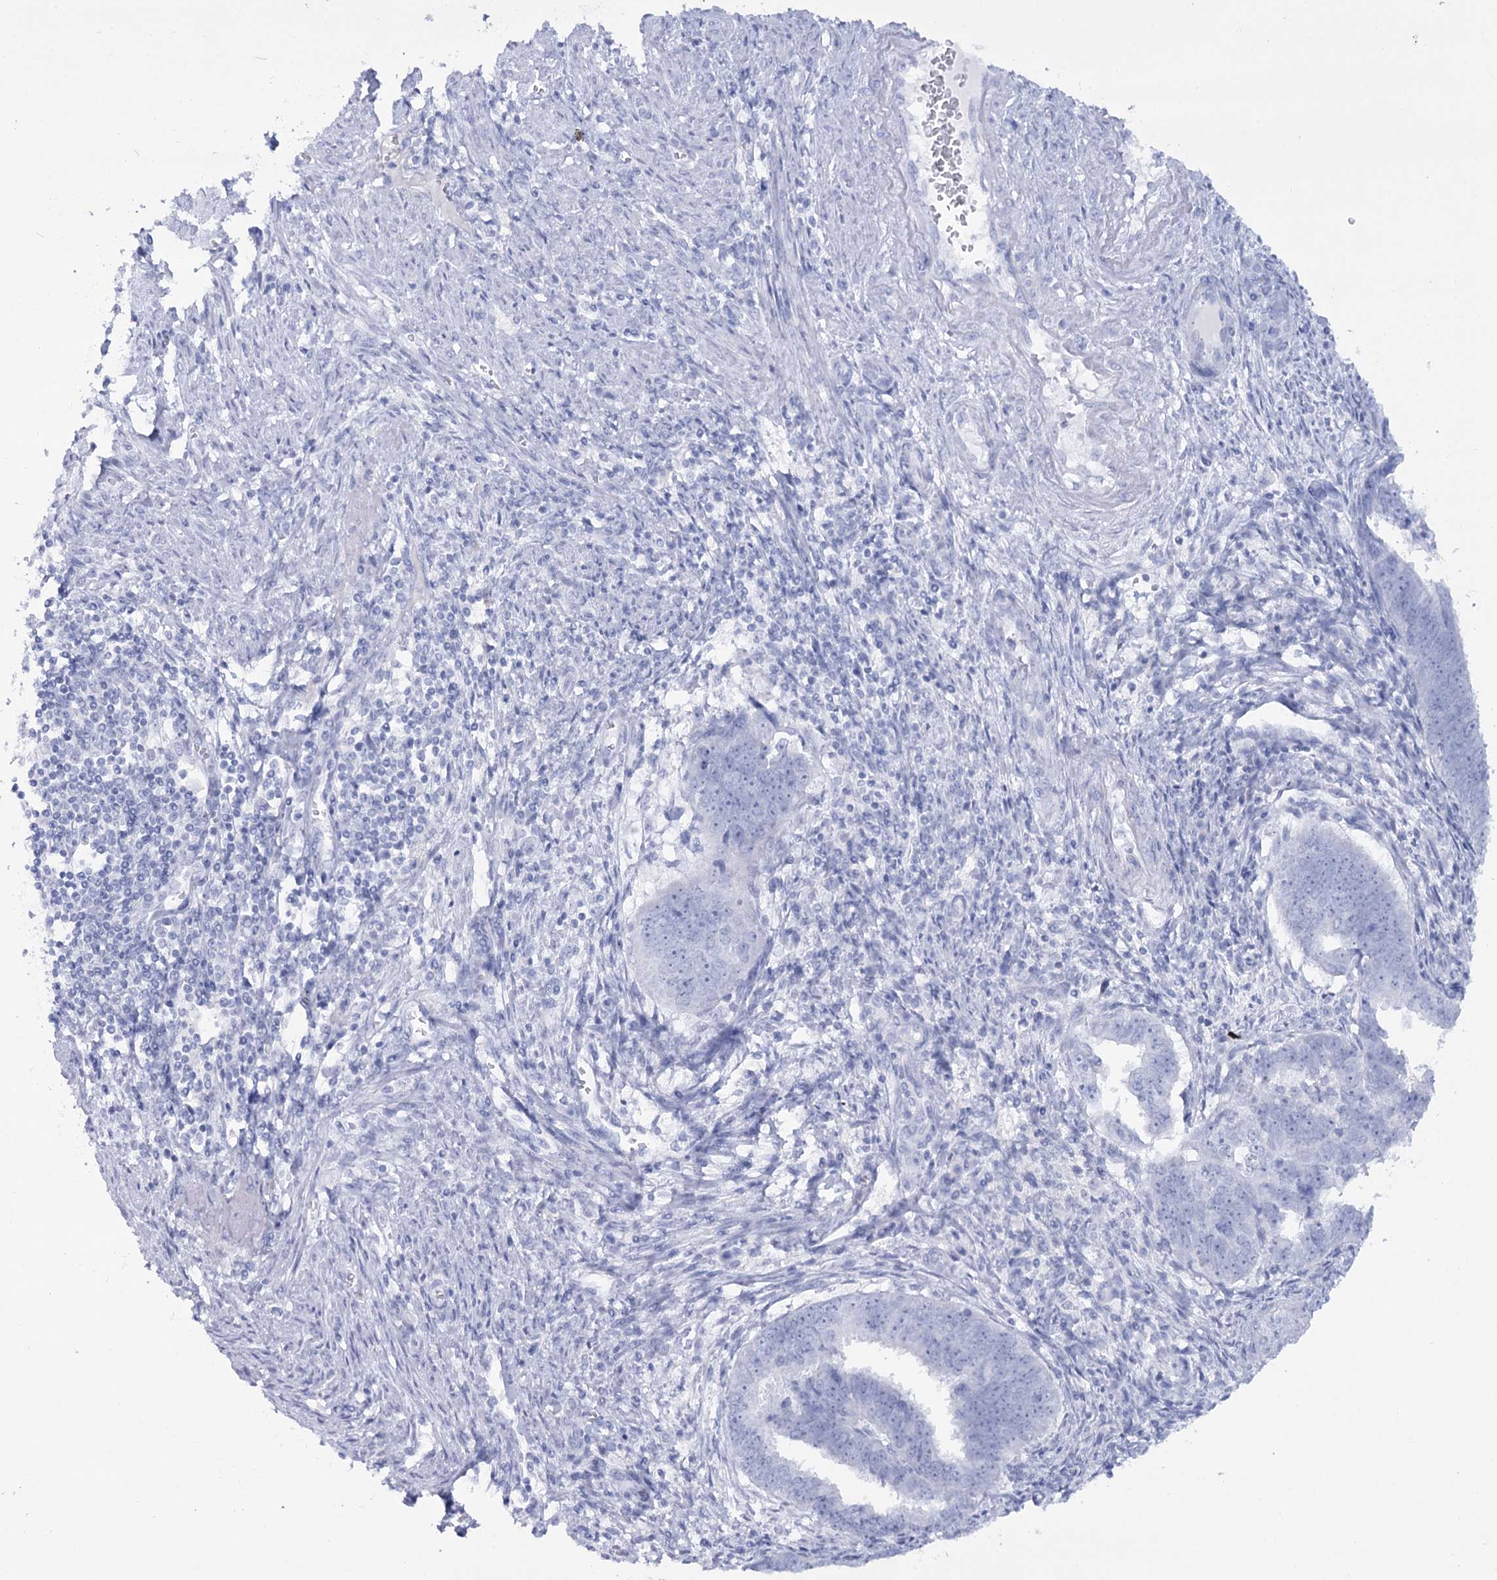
{"staining": {"intensity": "negative", "quantity": "none", "location": "none"}, "tissue": "endometrial cancer", "cell_type": "Tumor cells", "image_type": "cancer", "snomed": [{"axis": "morphology", "description": "Adenocarcinoma, NOS"}, {"axis": "topography", "description": "Endometrium"}], "caption": "An immunohistochemistry (IHC) micrograph of endometrial adenocarcinoma is shown. There is no staining in tumor cells of endometrial adenocarcinoma.", "gene": "RNF186", "patient": {"sex": "female", "age": 75}}